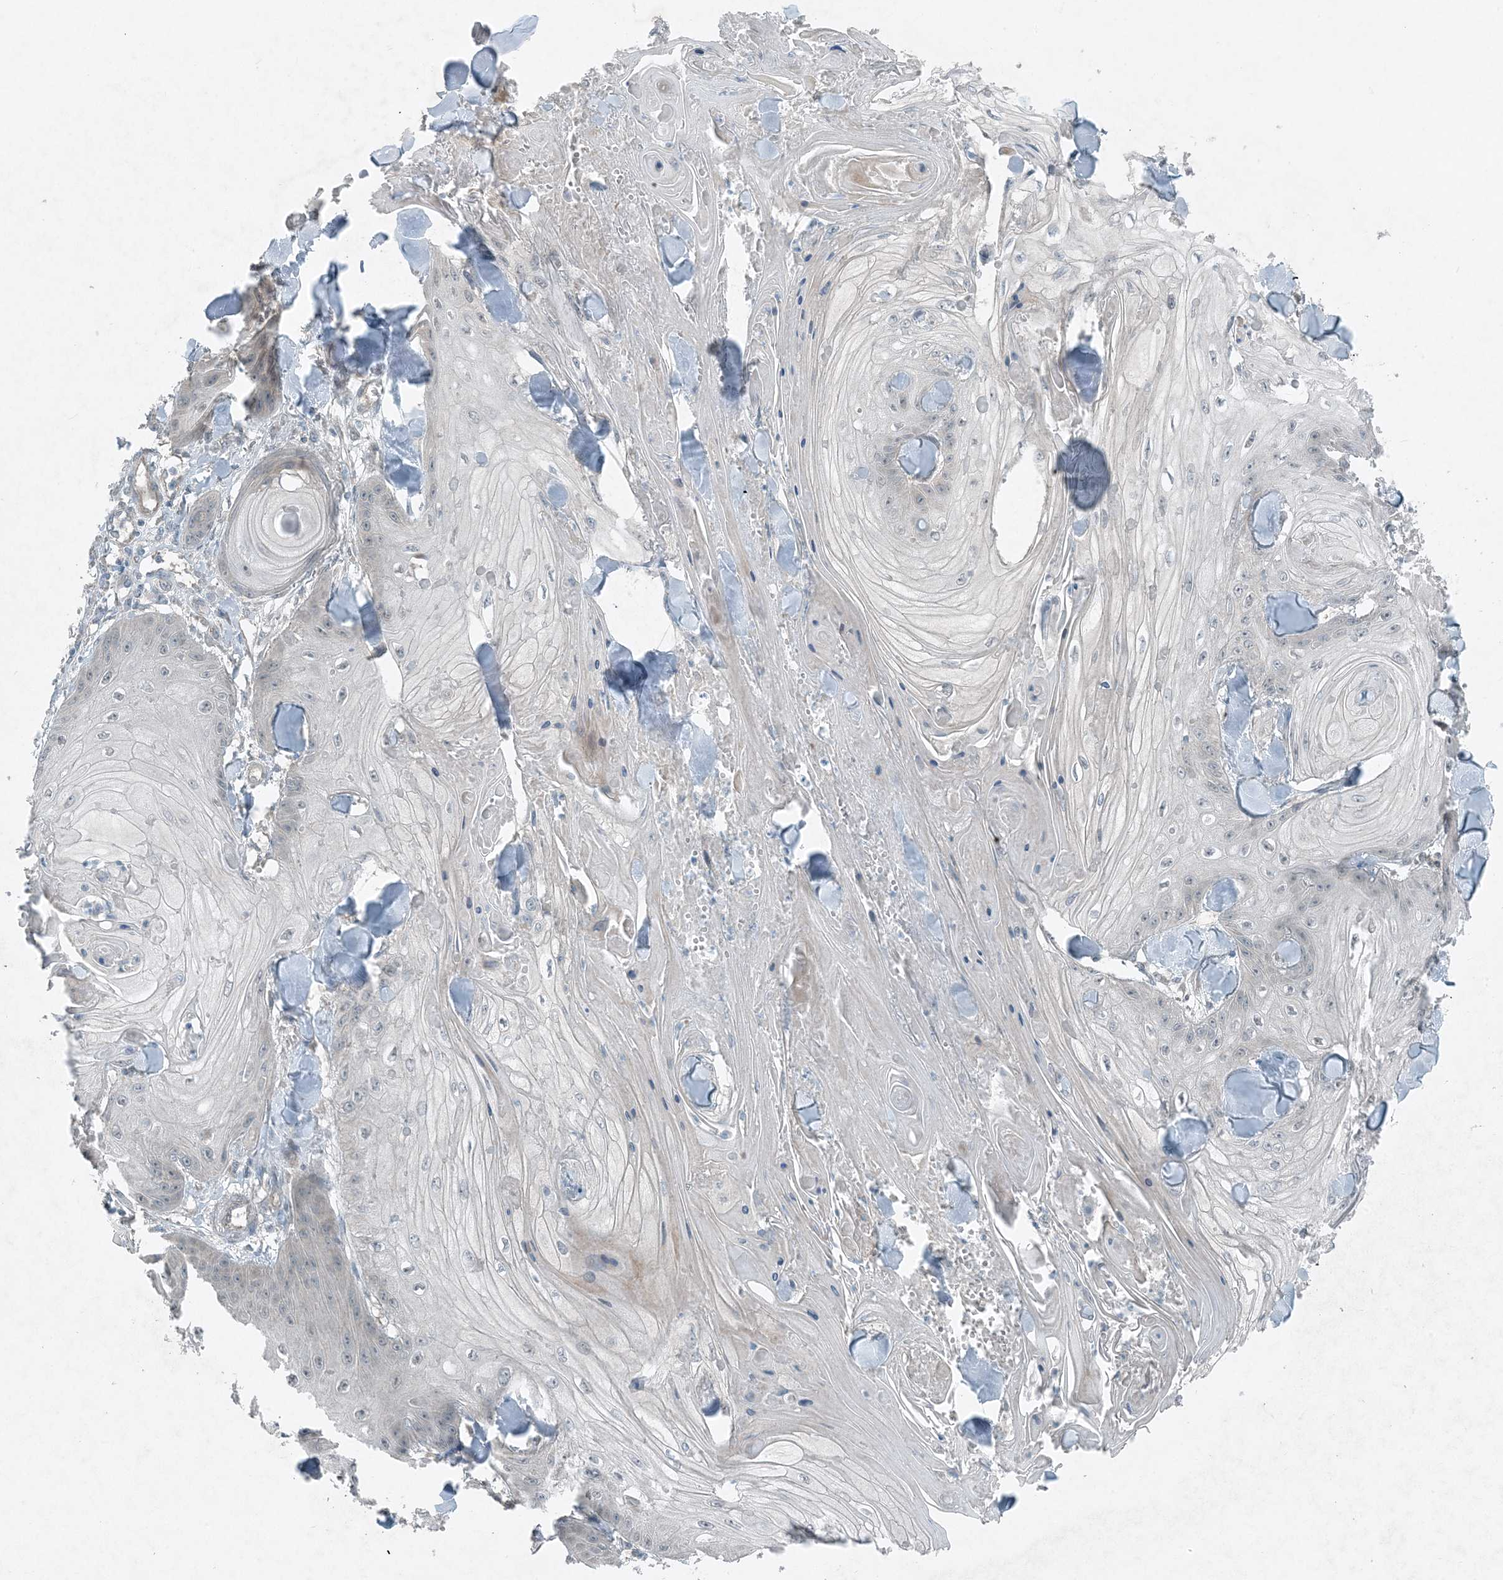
{"staining": {"intensity": "negative", "quantity": "none", "location": "none"}, "tissue": "skin cancer", "cell_type": "Tumor cells", "image_type": "cancer", "snomed": [{"axis": "morphology", "description": "Squamous cell carcinoma, NOS"}, {"axis": "topography", "description": "Skin"}], "caption": "The IHC image has no significant staining in tumor cells of skin cancer tissue. (Brightfield microscopy of DAB immunohistochemistry (IHC) at high magnification).", "gene": "MITD1", "patient": {"sex": "male", "age": 74}}